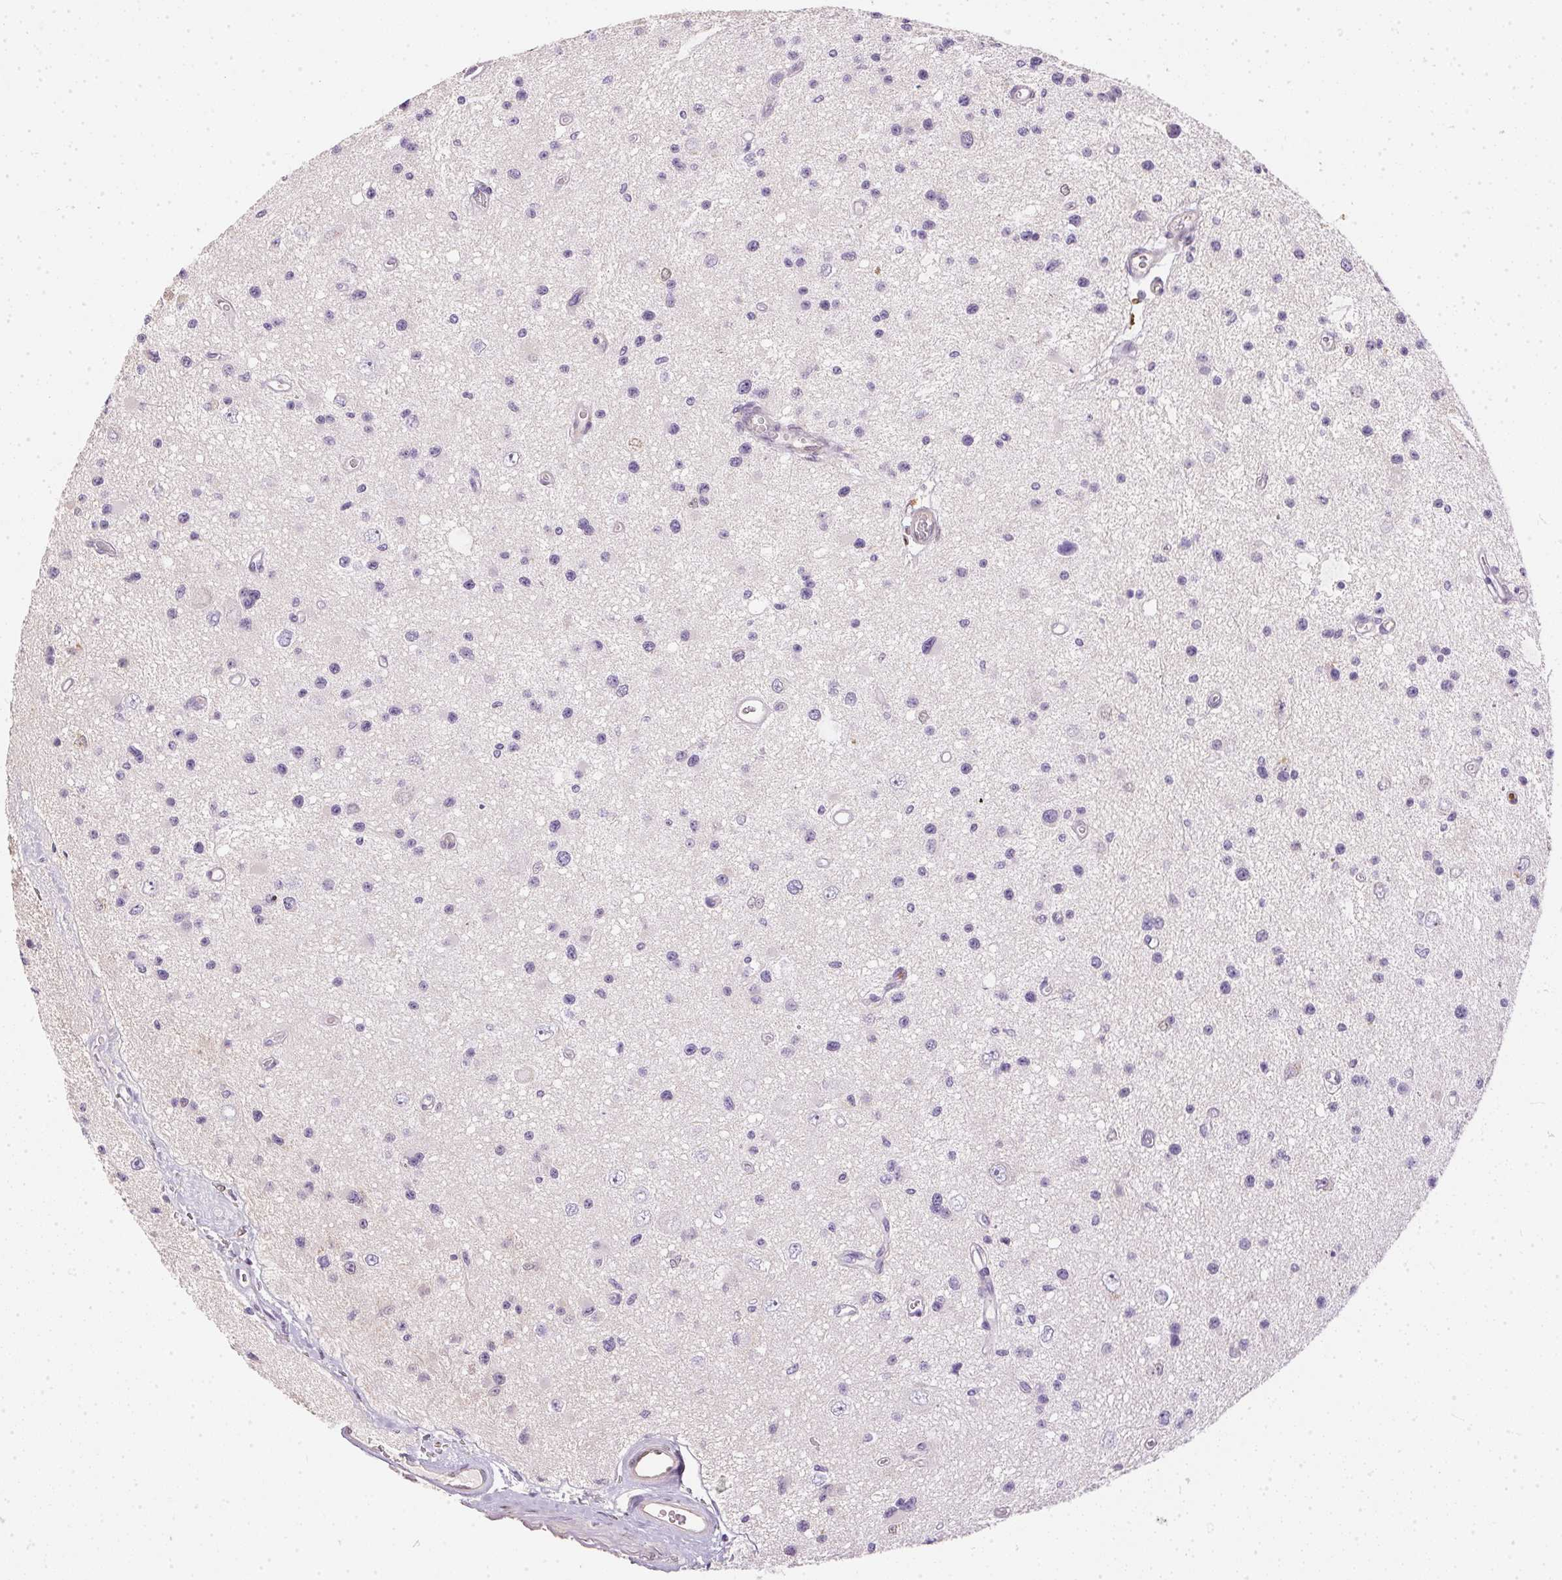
{"staining": {"intensity": "negative", "quantity": "none", "location": "none"}, "tissue": "glioma", "cell_type": "Tumor cells", "image_type": "cancer", "snomed": [{"axis": "morphology", "description": "Glioma, malignant, Low grade"}, {"axis": "topography", "description": "Brain"}], "caption": "This is an immunohistochemistry (IHC) histopathology image of glioma. There is no staining in tumor cells.", "gene": "S100A3", "patient": {"sex": "male", "age": 43}}